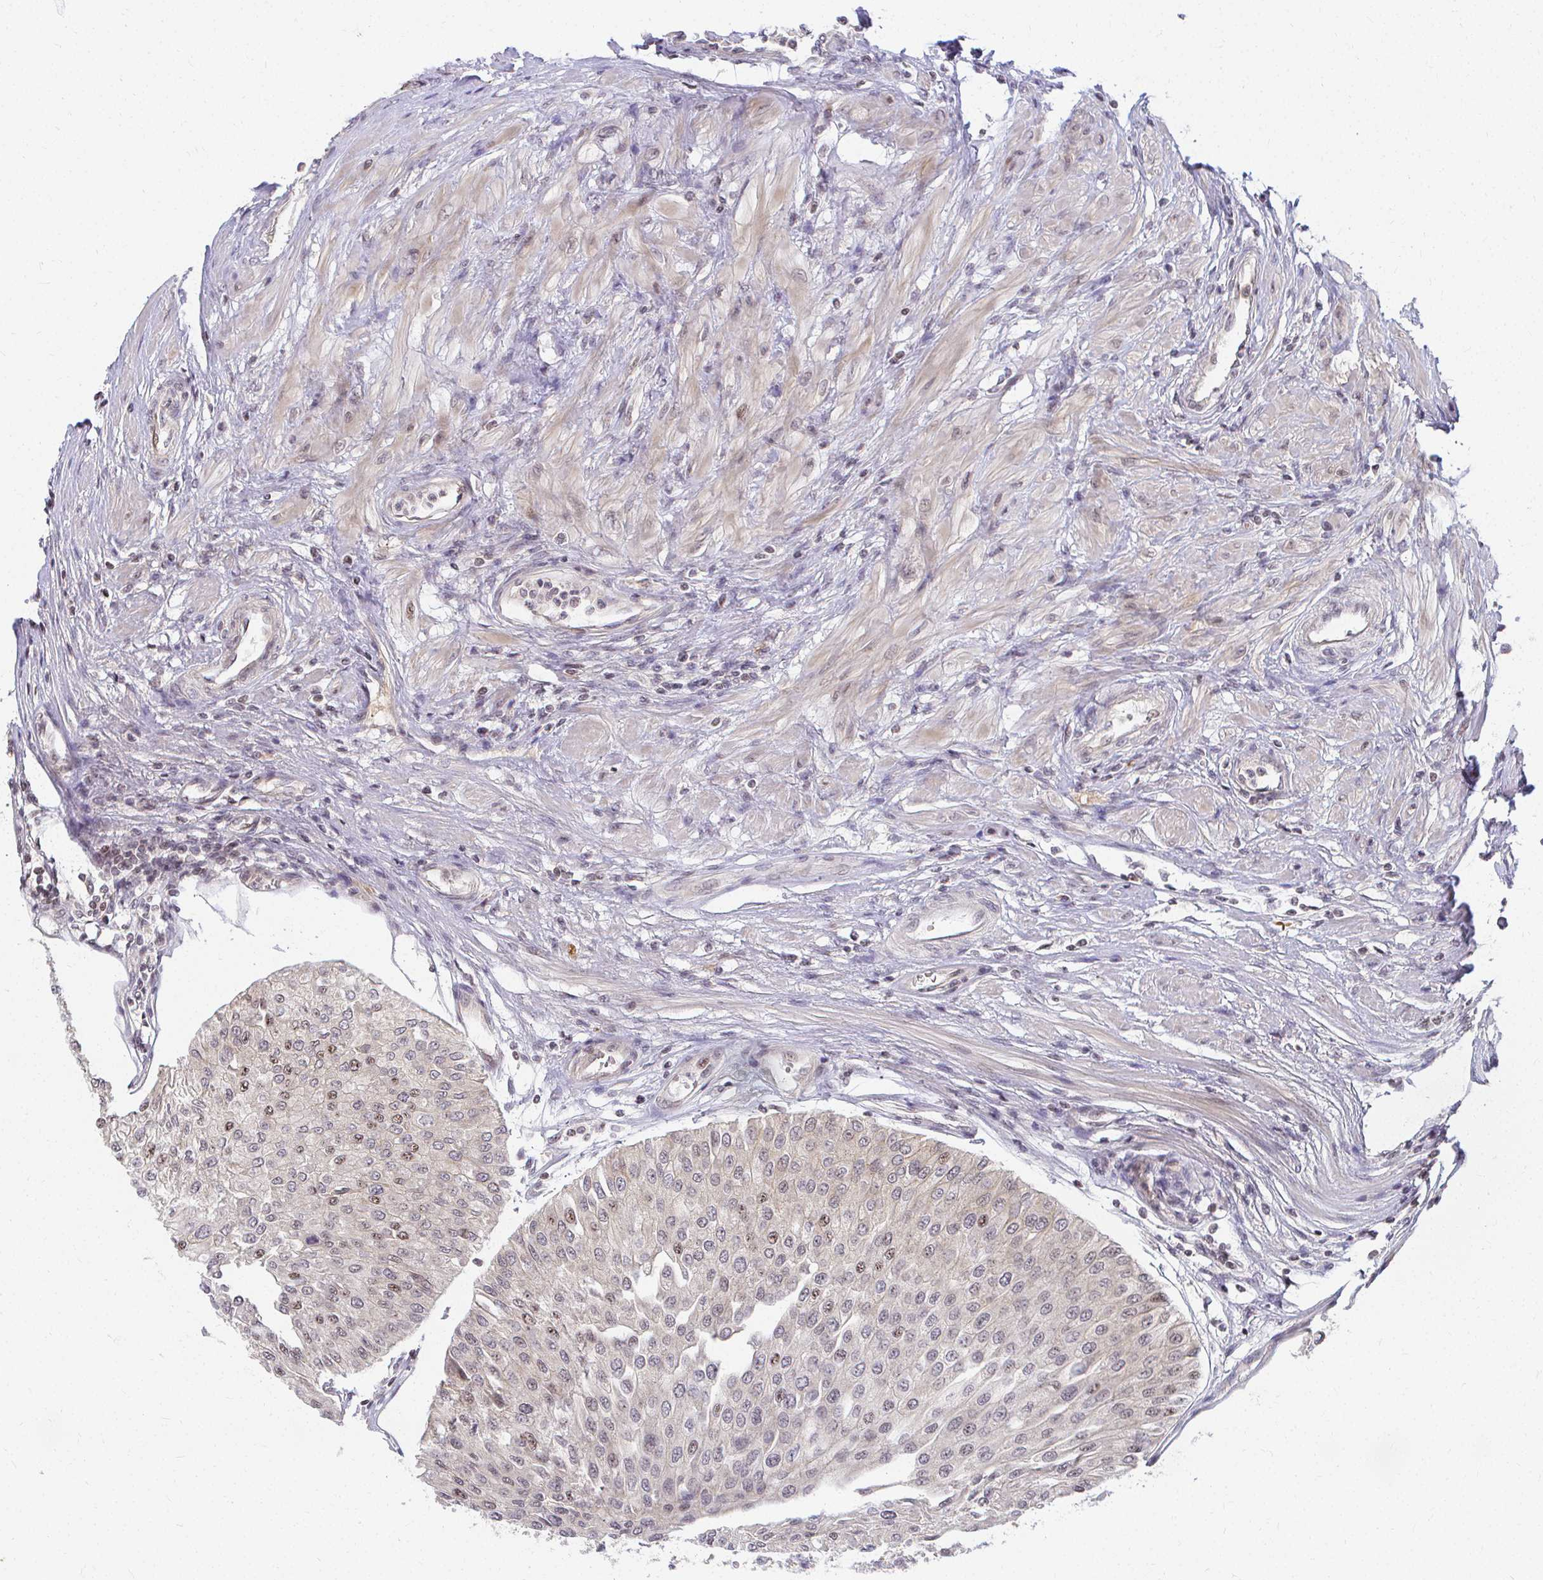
{"staining": {"intensity": "moderate", "quantity": "25%-75%", "location": "nuclear"}, "tissue": "urothelial cancer", "cell_type": "Tumor cells", "image_type": "cancer", "snomed": [{"axis": "morphology", "description": "Urothelial carcinoma, NOS"}, {"axis": "topography", "description": "Urinary bladder"}], "caption": "This photomicrograph exhibits urothelial cancer stained with immunohistochemistry to label a protein in brown. The nuclear of tumor cells show moderate positivity for the protein. Nuclei are counter-stained blue.", "gene": "ANK3", "patient": {"sex": "male", "age": 67}}